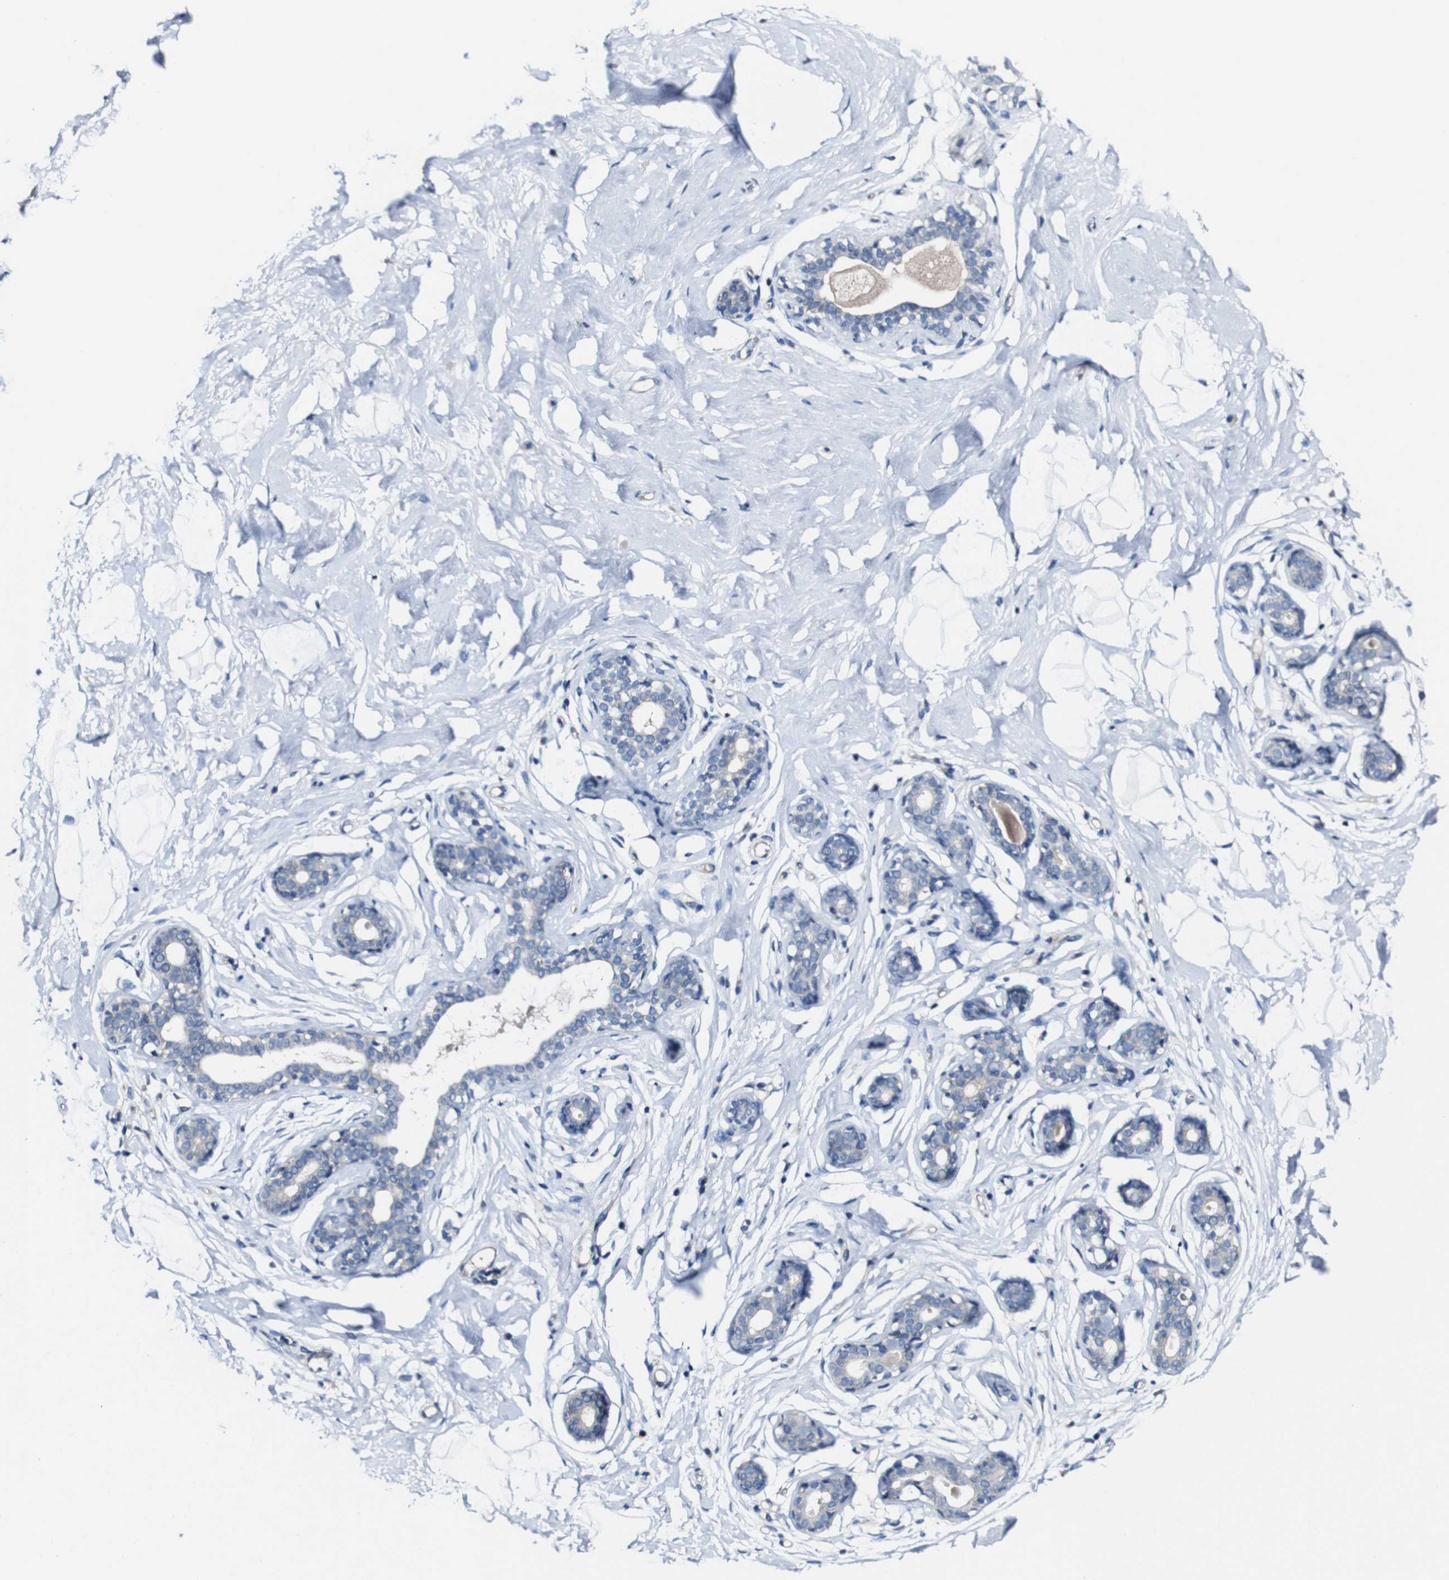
{"staining": {"intensity": "negative", "quantity": "none", "location": "none"}, "tissue": "breast", "cell_type": "Adipocytes", "image_type": "normal", "snomed": [{"axis": "morphology", "description": "Normal tissue, NOS"}, {"axis": "topography", "description": "Breast"}], "caption": "This is an immunohistochemistry photomicrograph of benign breast. There is no positivity in adipocytes.", "gene": "GRAMD1A", "patient": {"sex": "female", "age": 23}}